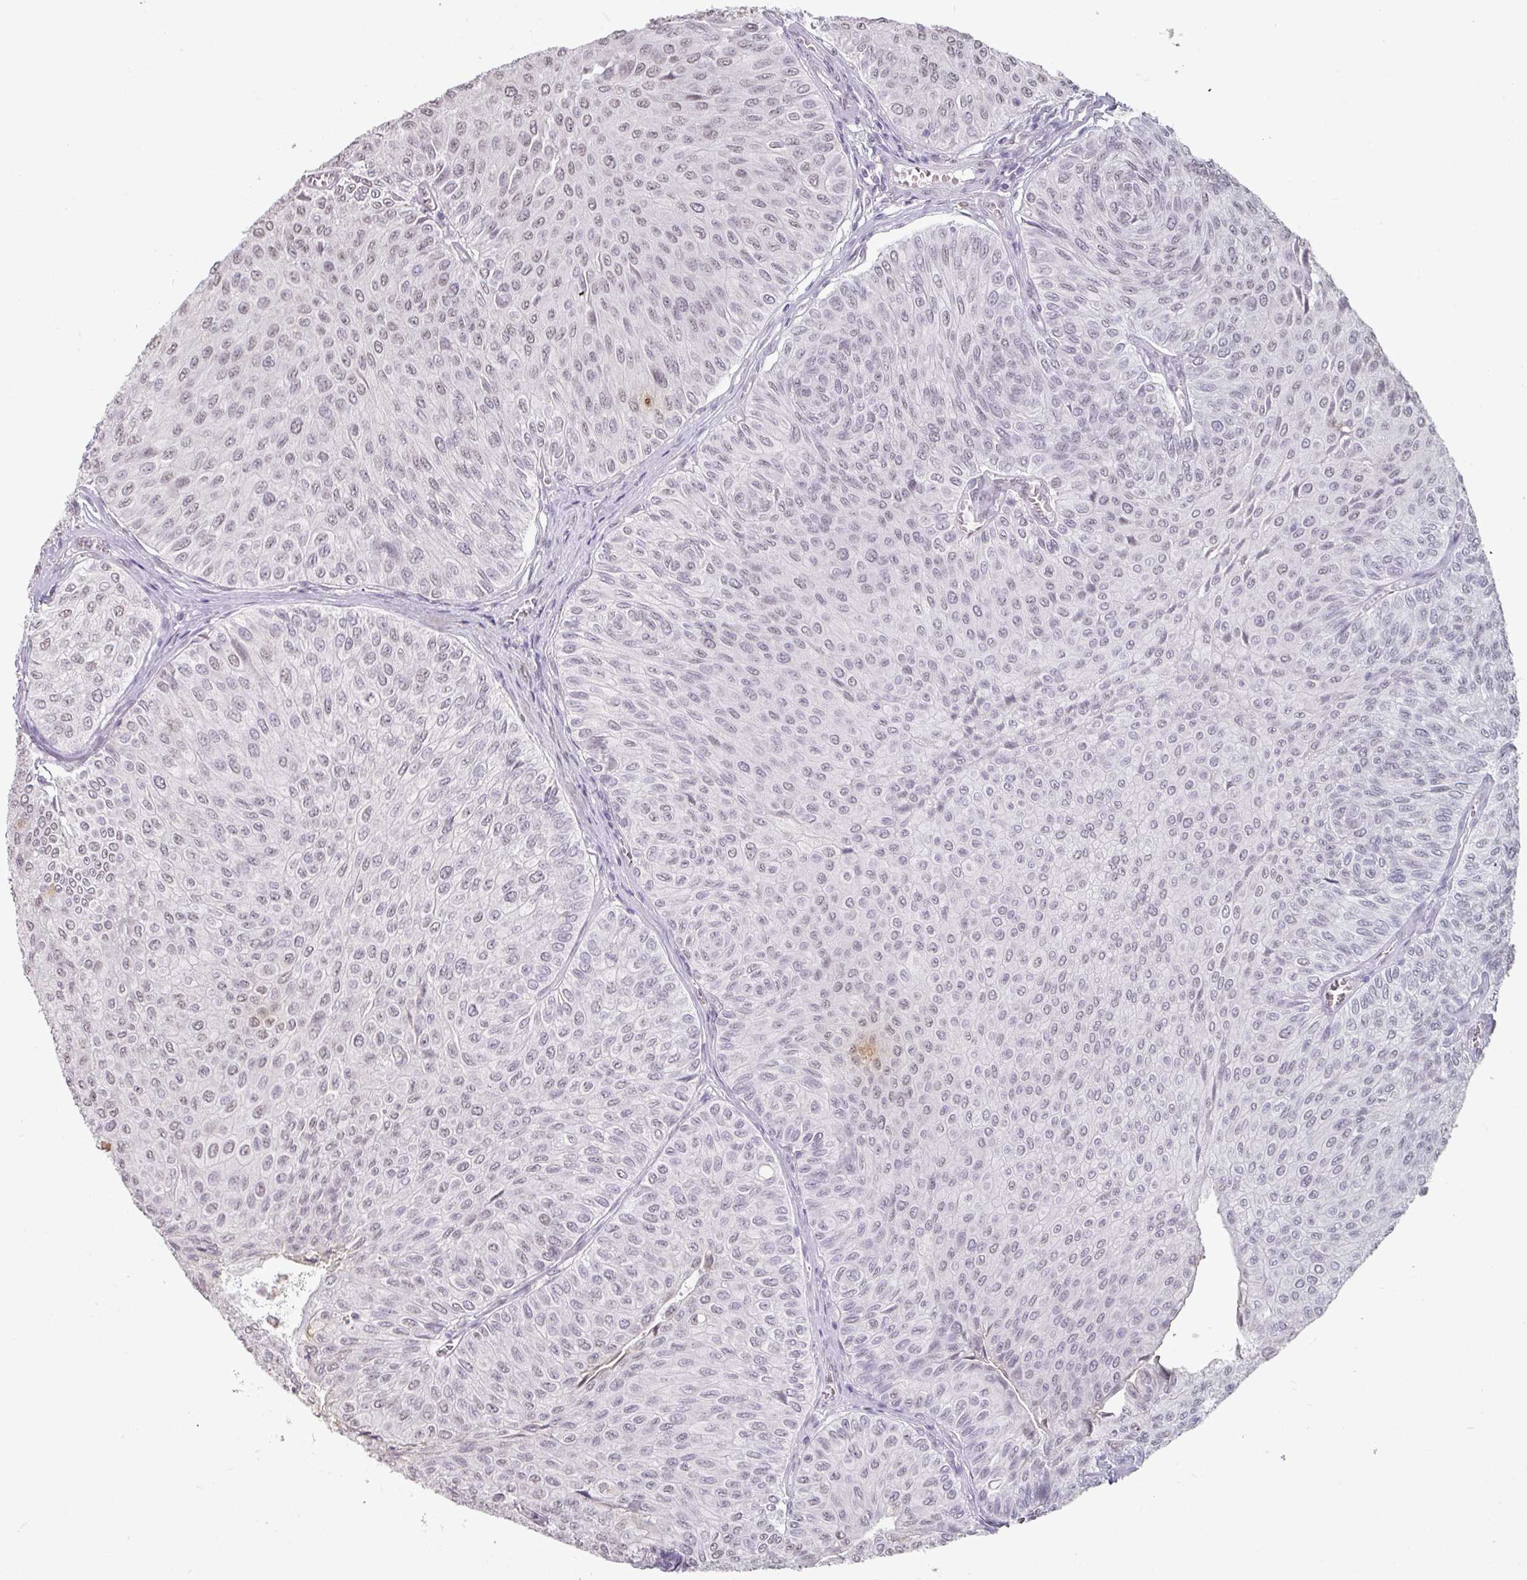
{"staining": {"intensity": "weak", "quantity": "<25%", "location": "nuclear"}, "tissue": "urothelial cancer", "cell_type": "Tumor cells", "image_type": "cancer", "snomed": [{"axis": "morphology", "description": "Urothelial carcinoma, NOS"}, {"axis": "topography", "description": "Urinary bladder"}], "caption": "Immunohistochemical staining of urothelial cancer displays no significant expression in tumor cells.", "gene": "SPRR1A", "patient": {"sex": "male", "age": 59}}